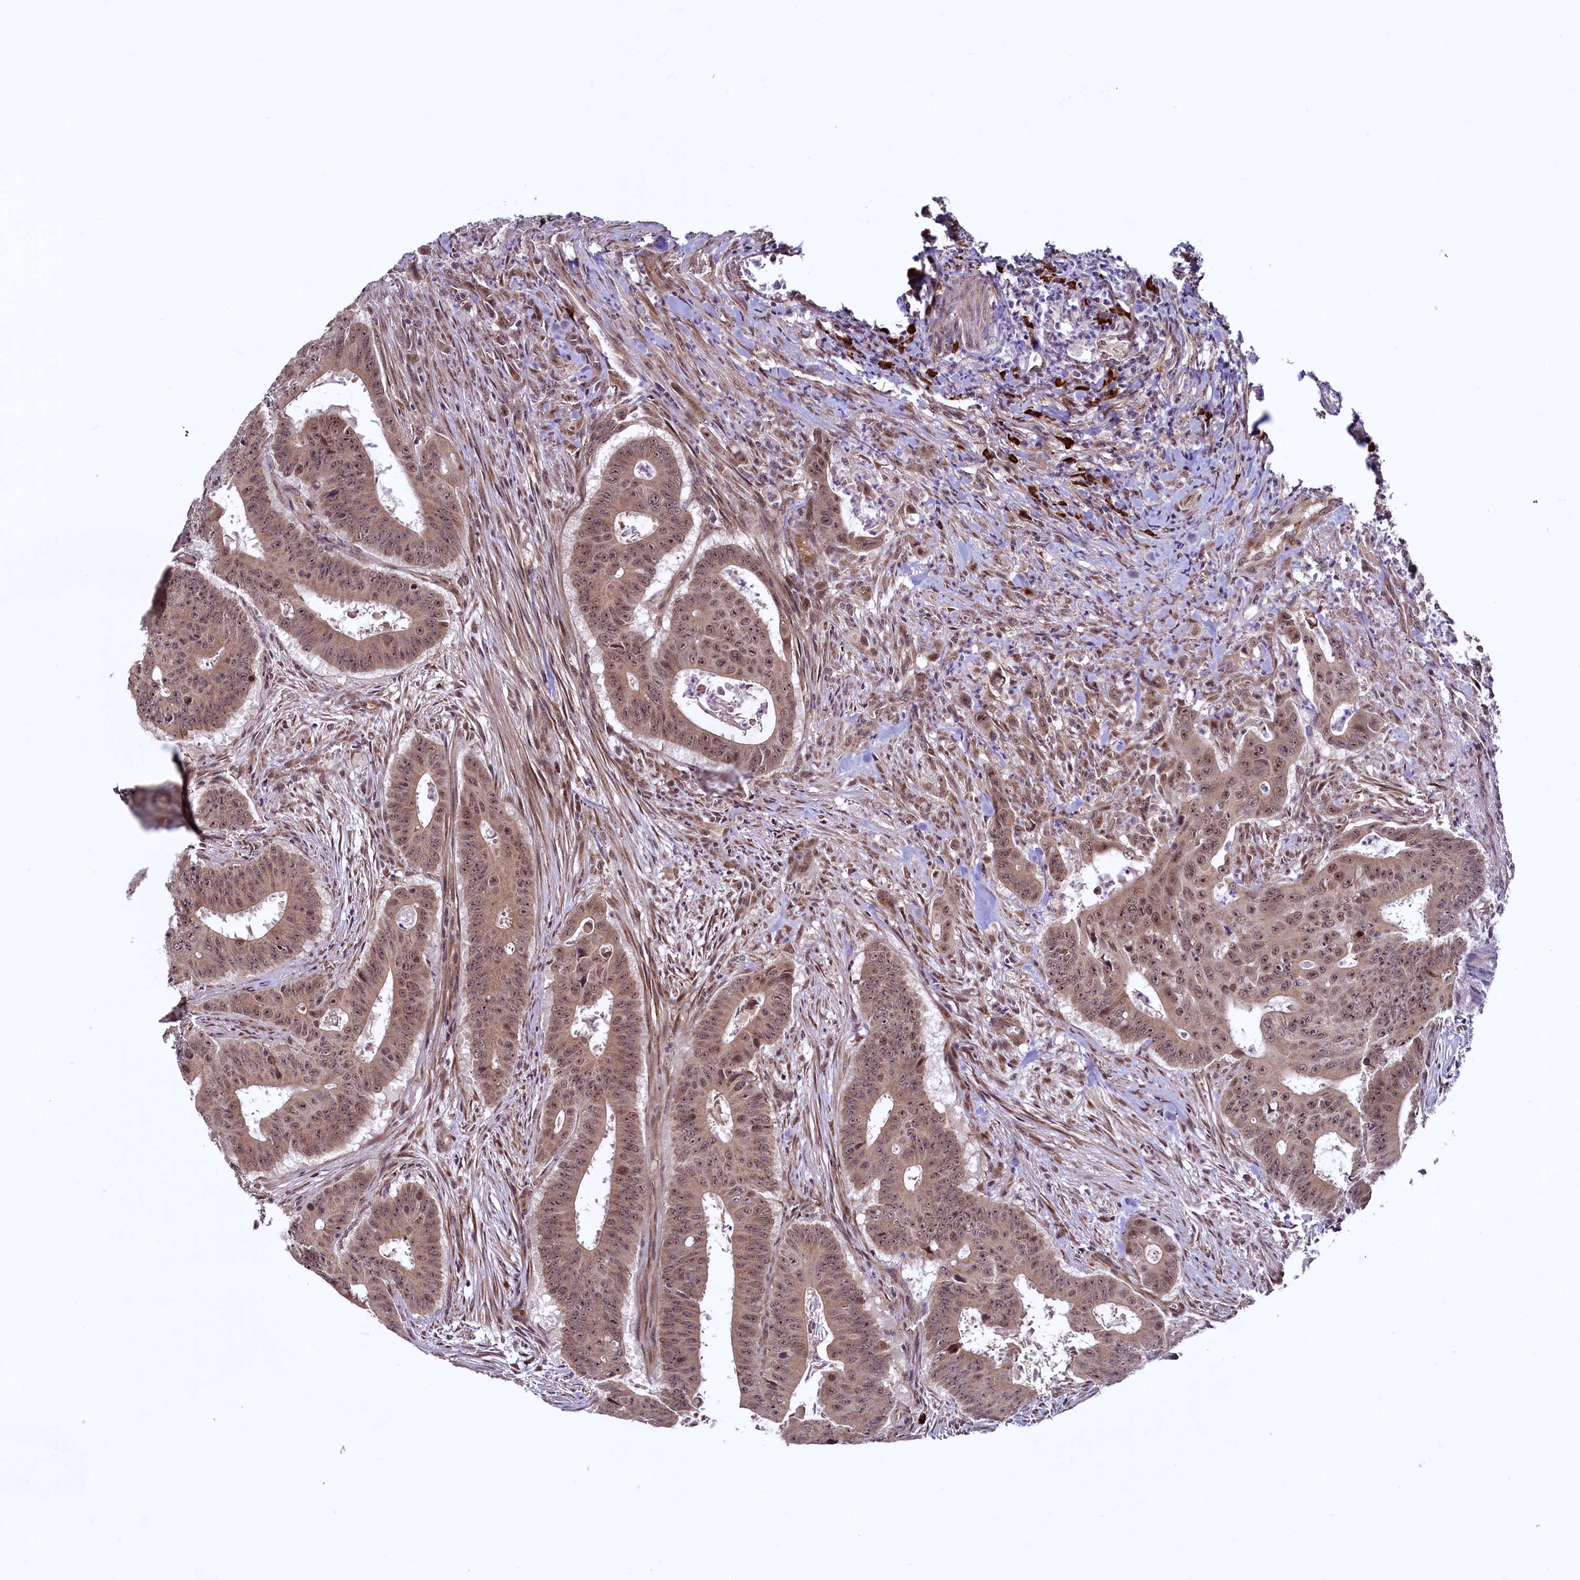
{"staining": {"intensity": "moderate", "quantity": ">75%", "location": "cytoplasmic/membranous,nuclear"}, "tissue": "colorectal cancer", "cell_type": "Tumor cells", "image_type": "cancer", "snomed": [{"axis": "morphology", "description": "Adenocarcinoma, NOS"}, {"axis": "topography", "description": "Rectum"}], "caption": "Immunohistochemical staining of human colorectal adenocarcinoma displays medium levels of moderate cytoplasmic/membranous and nuclear protein positivity in approximately >75% of tumor cells. (Brightfield microscopy of DAB IHC at high magnification).", "gene": "RBFA", "patient": {"sex": "female", "age": 75}}